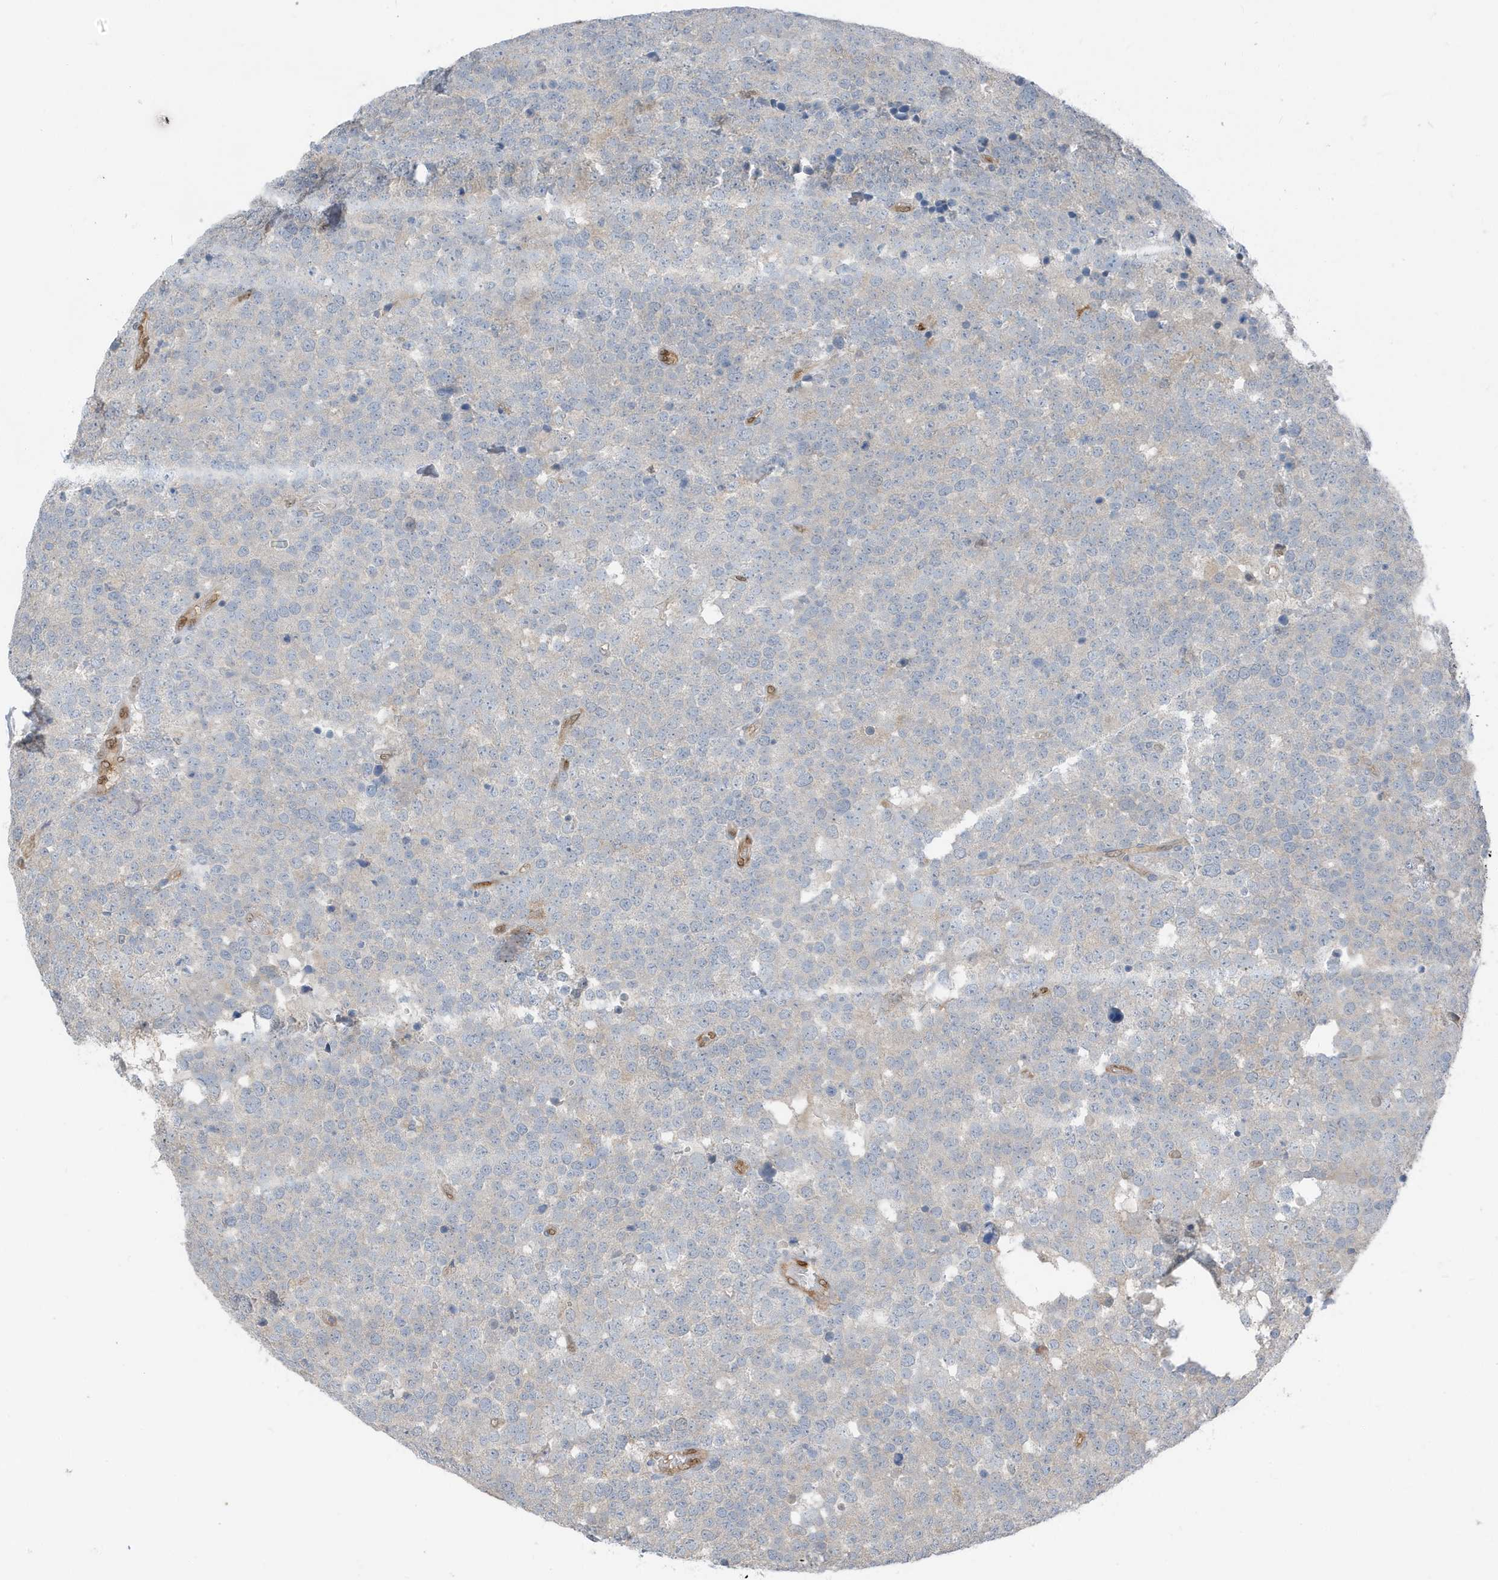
{"staining": {"intensity": "negative", "quantity": "none", "location": "none"}, "tissue": "testis cancer", "cell_type": "Tumor cells", "image_type": "cancer", "snomed": [{"axis": "morphology", "description": "Seminoma, NOS"}, {"axis": "topography", "description": "Testis"}], "caption": "A high-resolution micrograph shows immunohistochemistry staining of testis seminoma, which demonstrates no significant staining in tumor cells.", "gene": "NCOA7", "patient": {"sex": "male", "age": 71}}